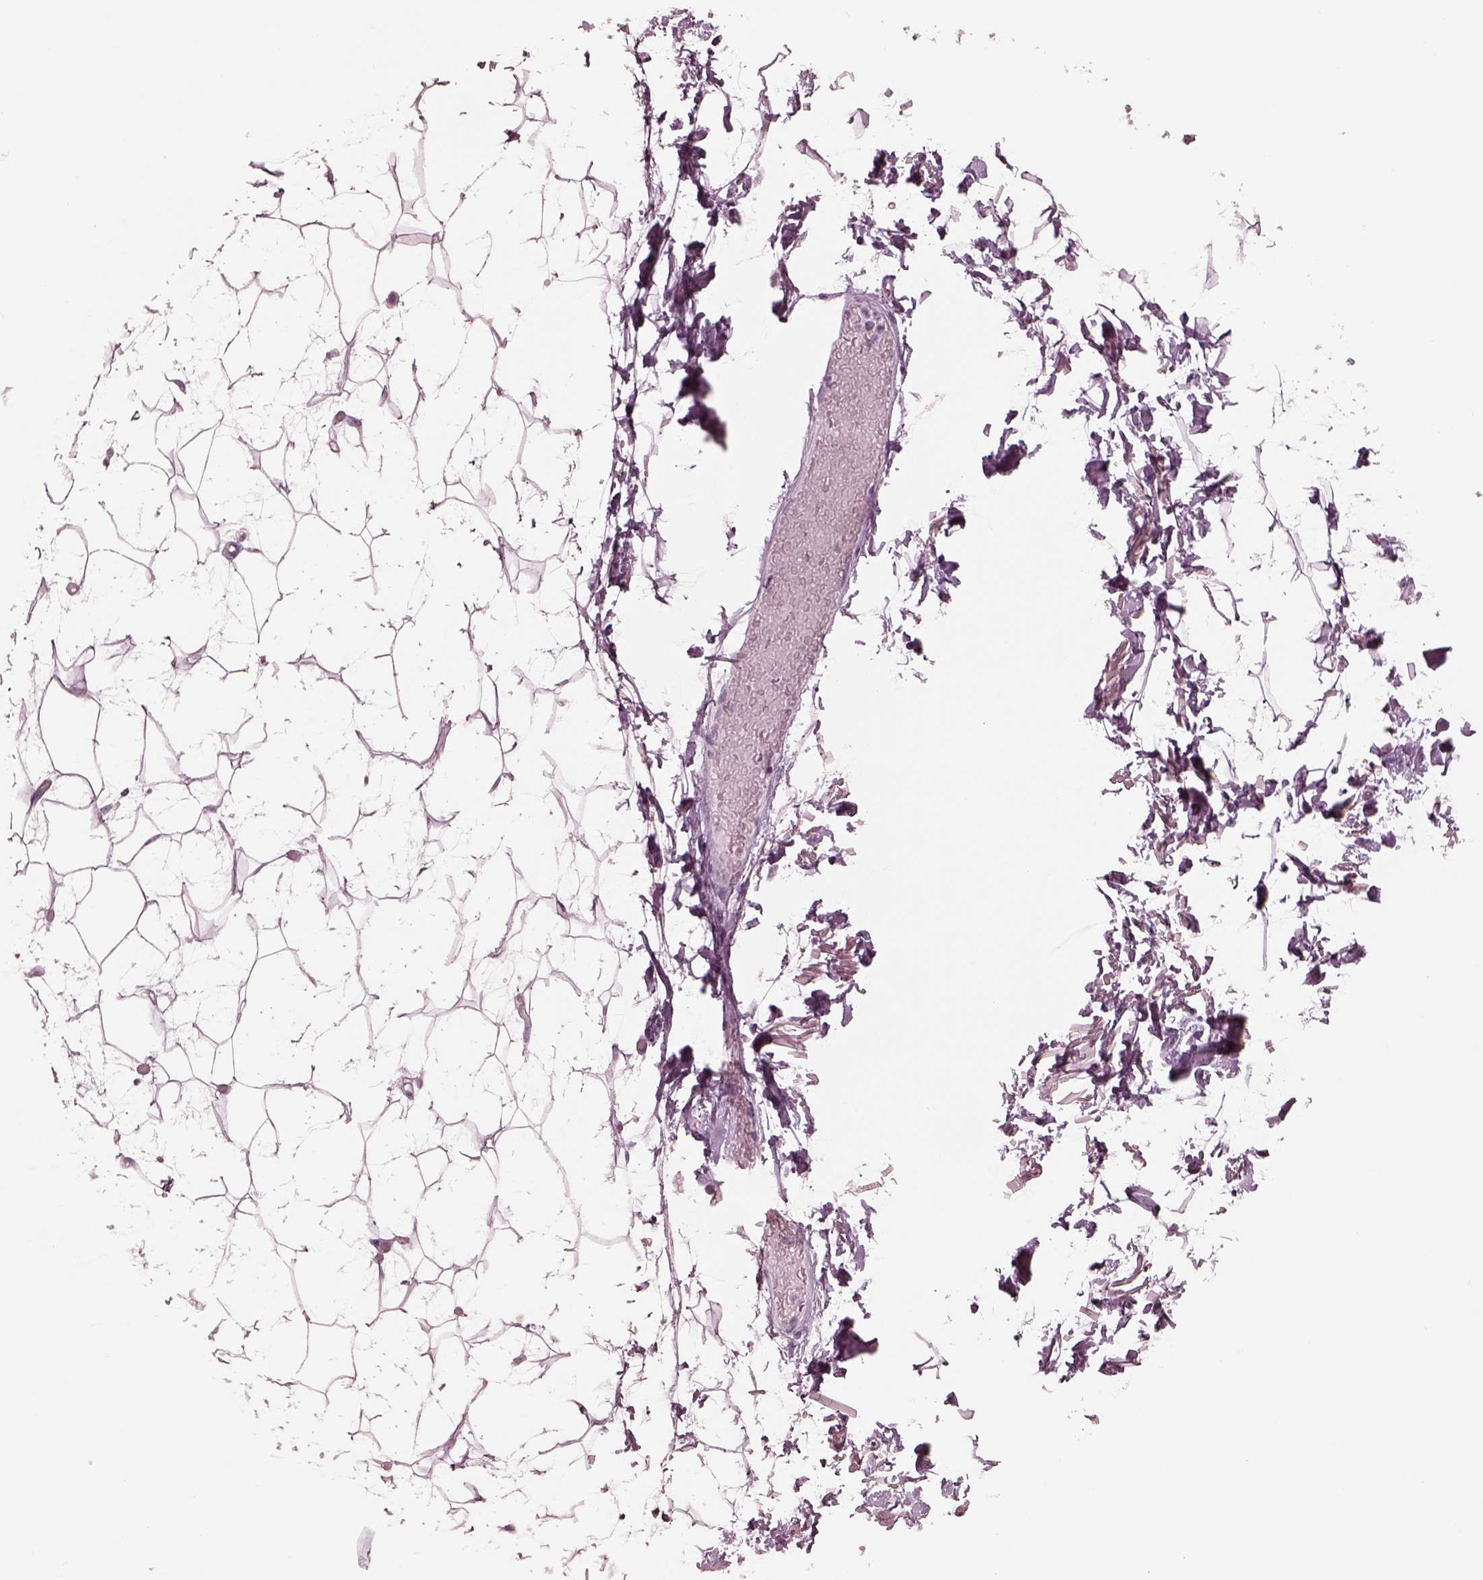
{"staining": {"intensity": "negative", "quantity": "none", "location": "none"}, "tissue": "adipose tissue", "cell_type": "Adipocytes", "image_type": "normal", "snomed": [{"axis": "morphology", "description": "Normal tissue, NOS"}, {"axis": "topography", "description": "Anal"}, {"axis": "topography", "description": "Peripheral nerve tissue"}], "caption": "Adipocytes show no significant staining in benign adipose tissue. (Brightfield microscopy of DAB immunohistochemistry (IHC) at high magnification).", "gene": "GARIN4", "patient": {"sex": "male", "age": 78}}